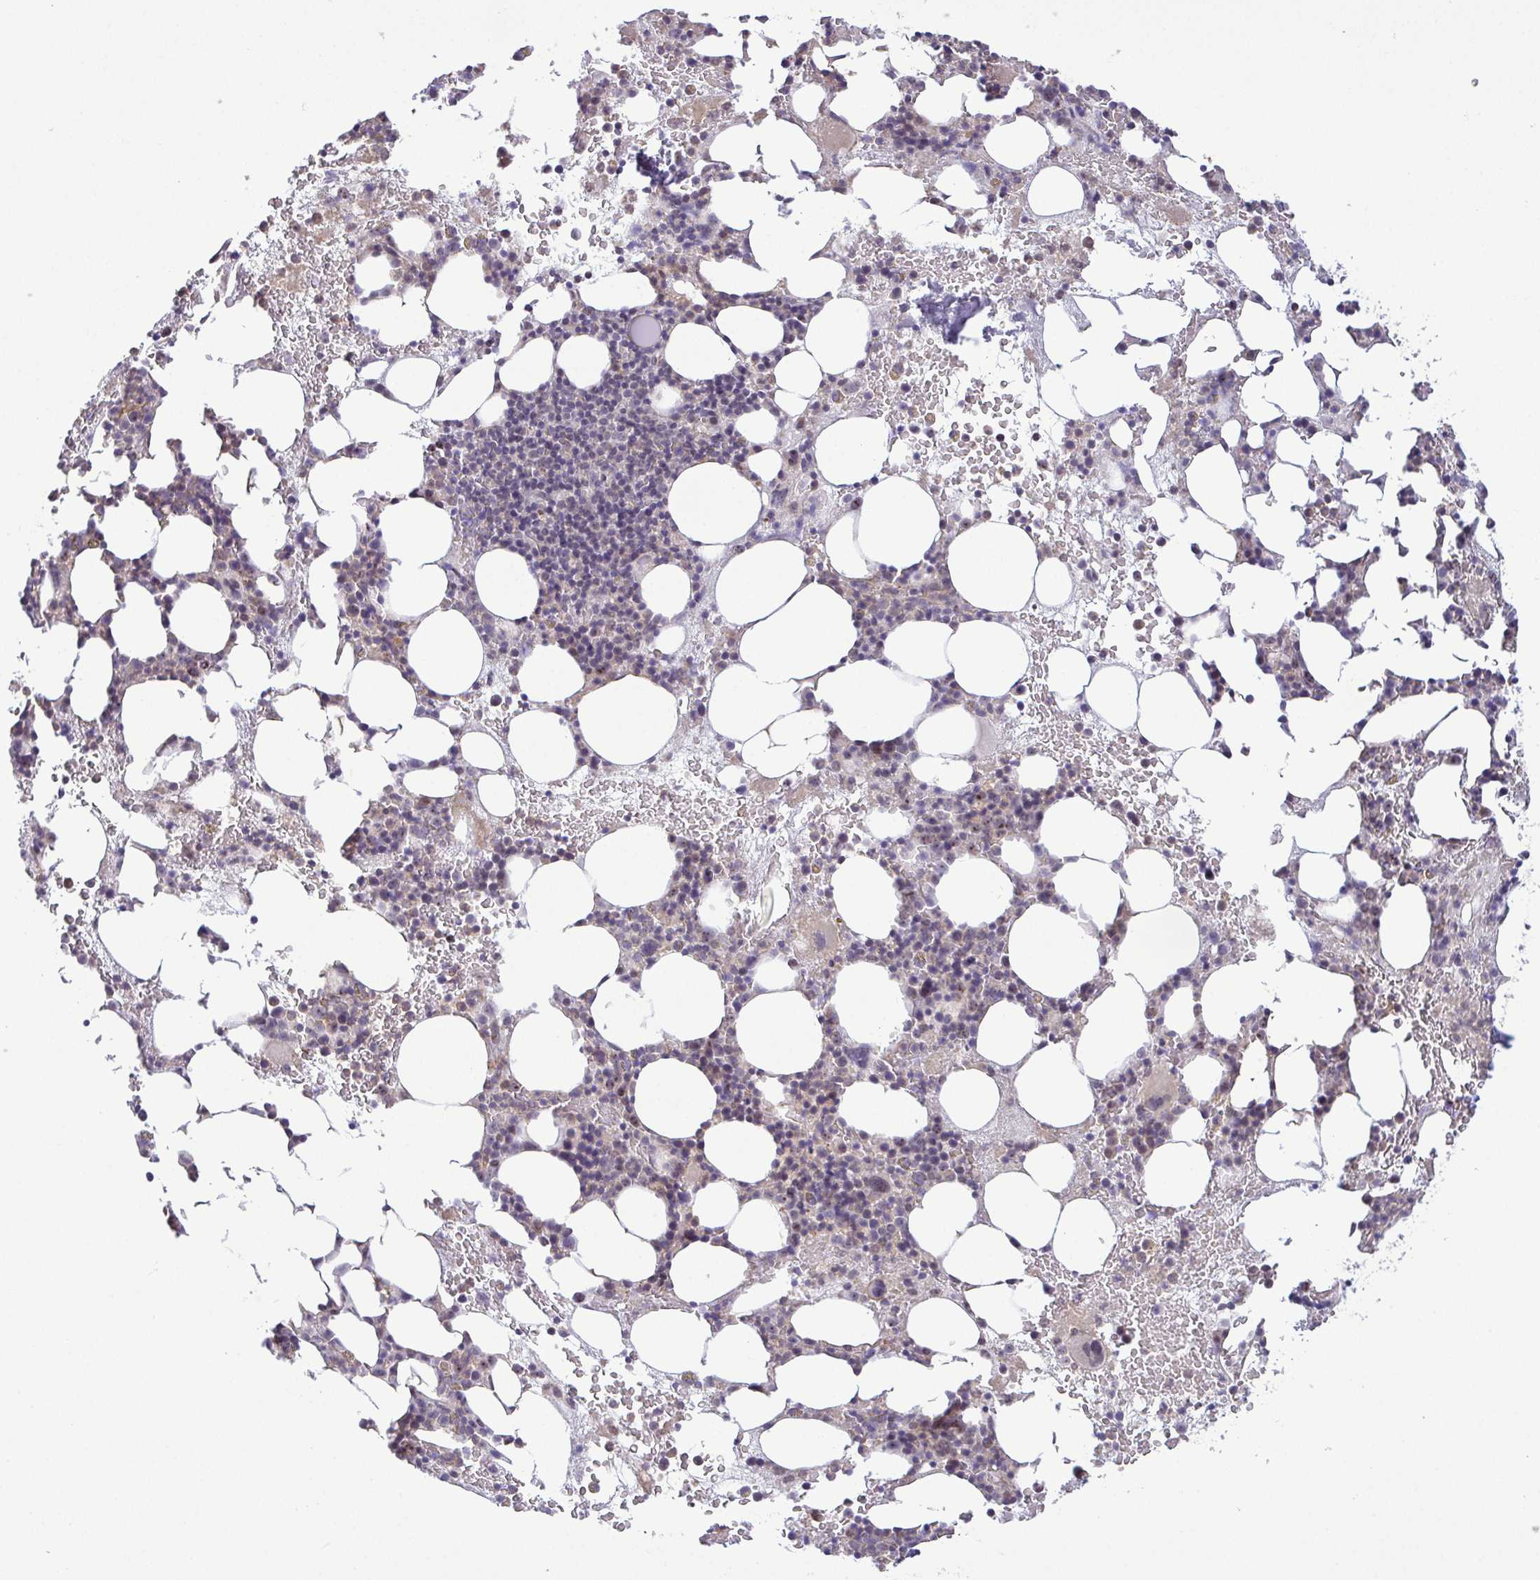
{"staining": {"intensity": "weak", "quantity": "<25%", "location": "nuclear"}, "tissue": "bone marrow", "cell_type": "Hematopoietic cells", "image_type": "normal", "snomed": [{"axis": "morphology", "description": "Normal tissue, NOS"}, {"axis": "topography", "description": "Bone marrow"}], "caption": "Immunohistochemical staining of benign human bone marrow demonstrates no significant positivity in hematopoietic cells. (IHC, brightfield microscopy, high magnification).", "gene": "RSL24D1", "patient": {"sex": "female", "age": 72}}